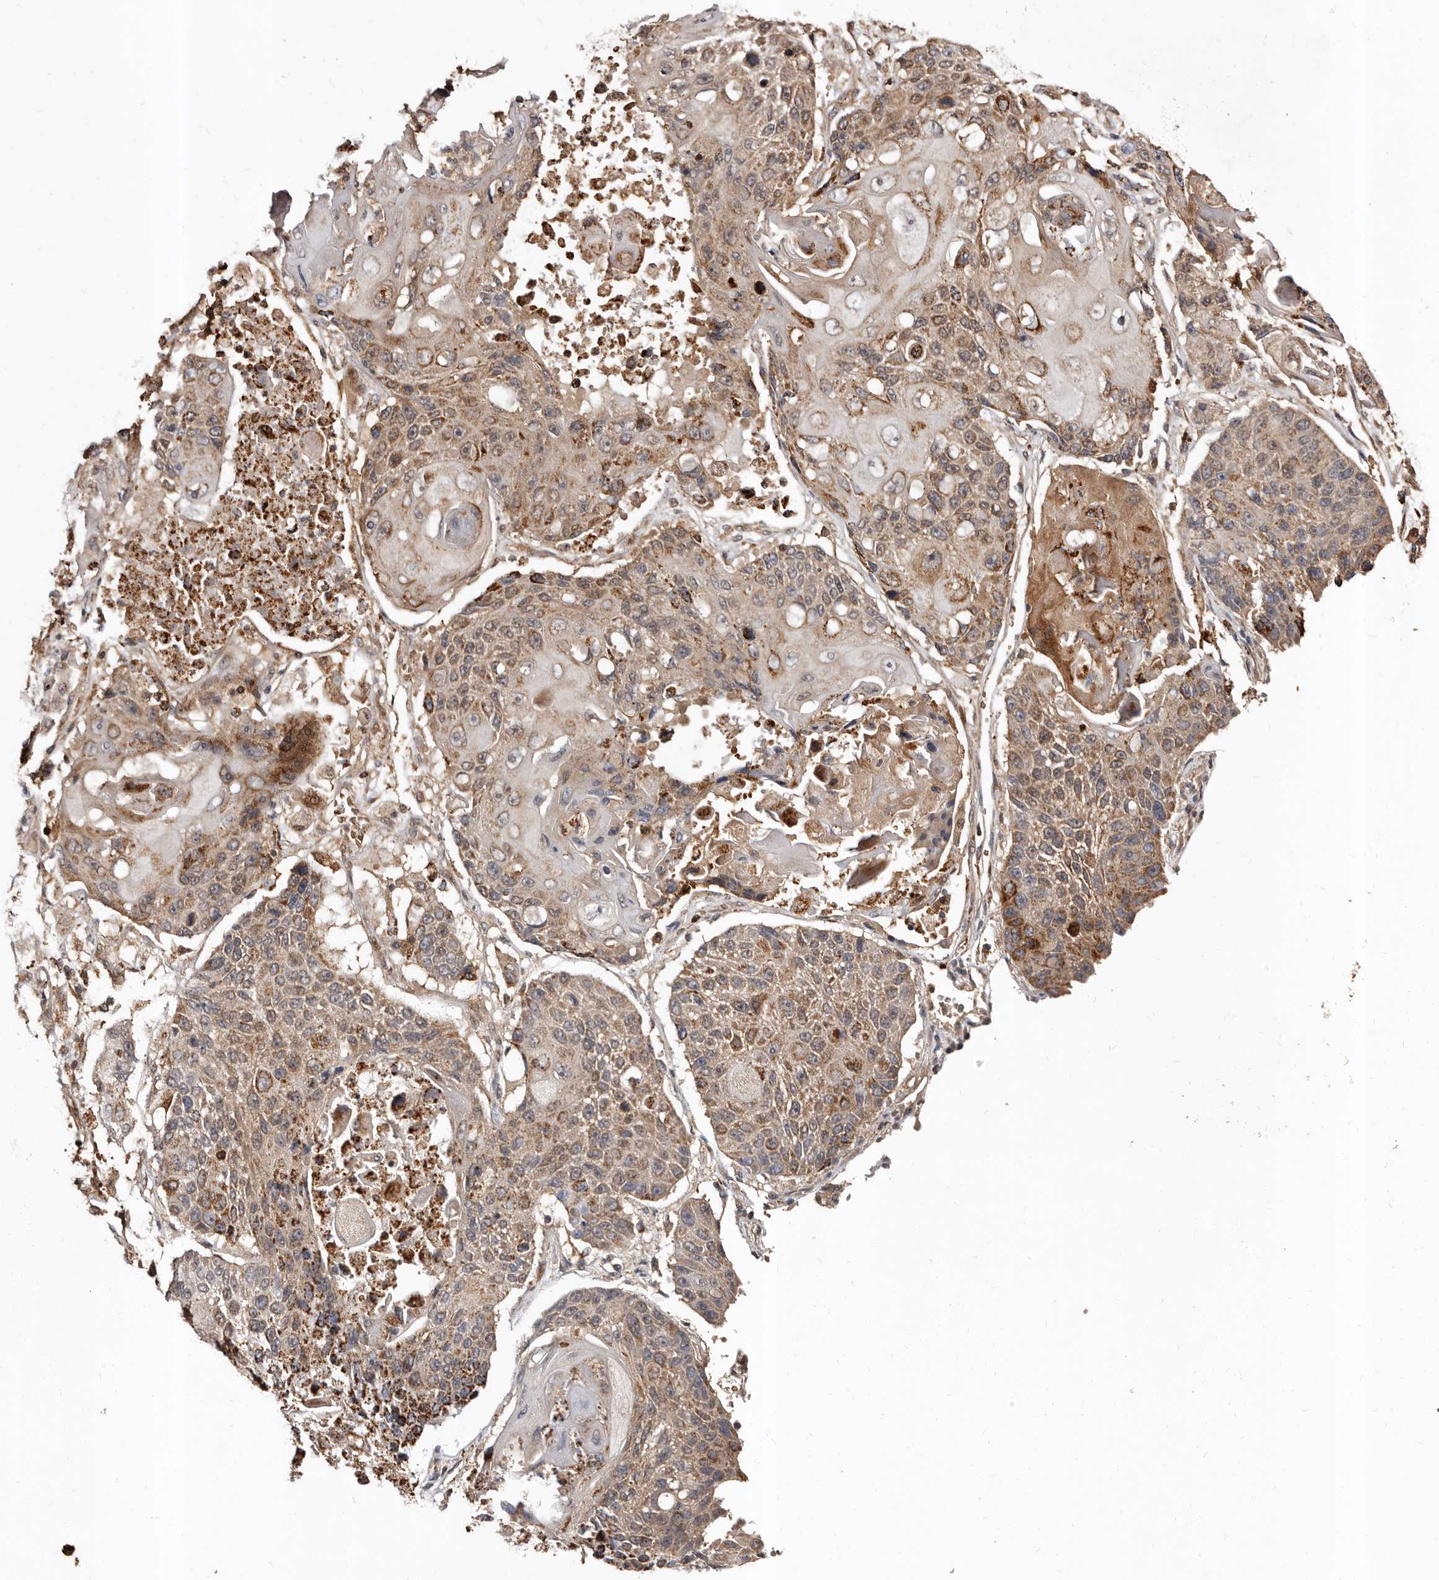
{"staining": {"intensity": "moderate", "quantity": ">75%", "location": "cytoplasmic/membranous"}, "tissue": "lung cancer", "cell_type": "Tumor cells", "image_type": "cancer", "snomed": [{"axis": "morphology", "description": "Squamous cell carcinoma, NOS"}, {"axis": "topography", "description": "Lung"}], "caption": "Lung cancer (squamous cell carcinoma) stained for a protein (brown) shows moderate cytoplasmic/membranous positive expression in approximately >75% of tumor cells.", "gene": "BAX", "patient": {"sex": "male", "age": 61}}